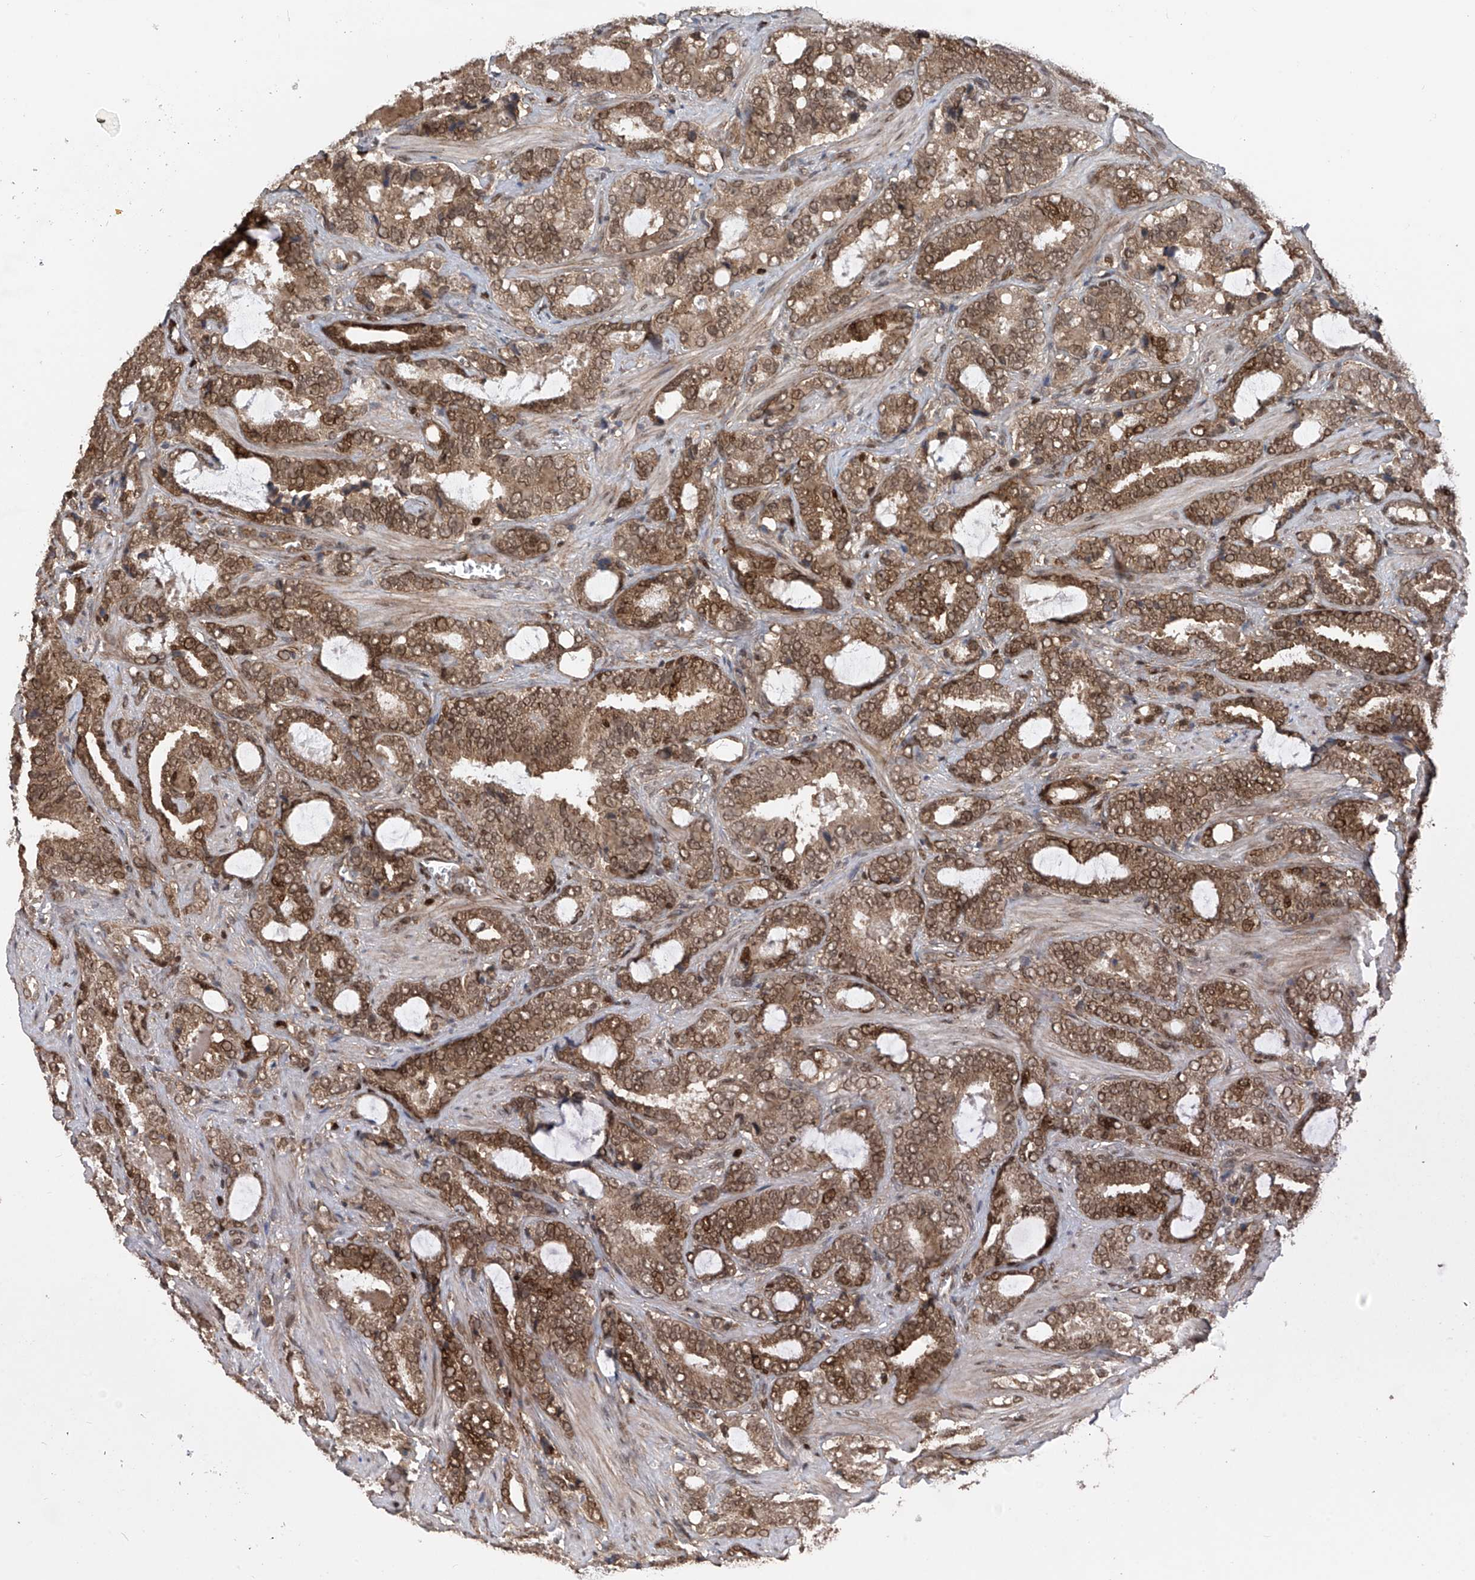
{"staining": {"intensity": "moderate", "quantity": ">75%", "location": "cytoplasmic/membranous,nuclear"}, "tissue": "prostate cancer", "cell_type": "Tumor cells", "image_type": "cancer", "snomed": [{"axis": "morphology", "description": "Adenocarcinoma, High grade"}, {"axis": "topography", "description": "Prostate and seminal vesicle, NOS"}], "caption": "Moderate cytoplasmic/membranous and nuclear positivity for a protein is identified in approximately >75% of tumor cells of prostate cancer using immunohistochemistry.", "gene": "DNAJC9", "patient": {"sex": "male", "age": 67}}